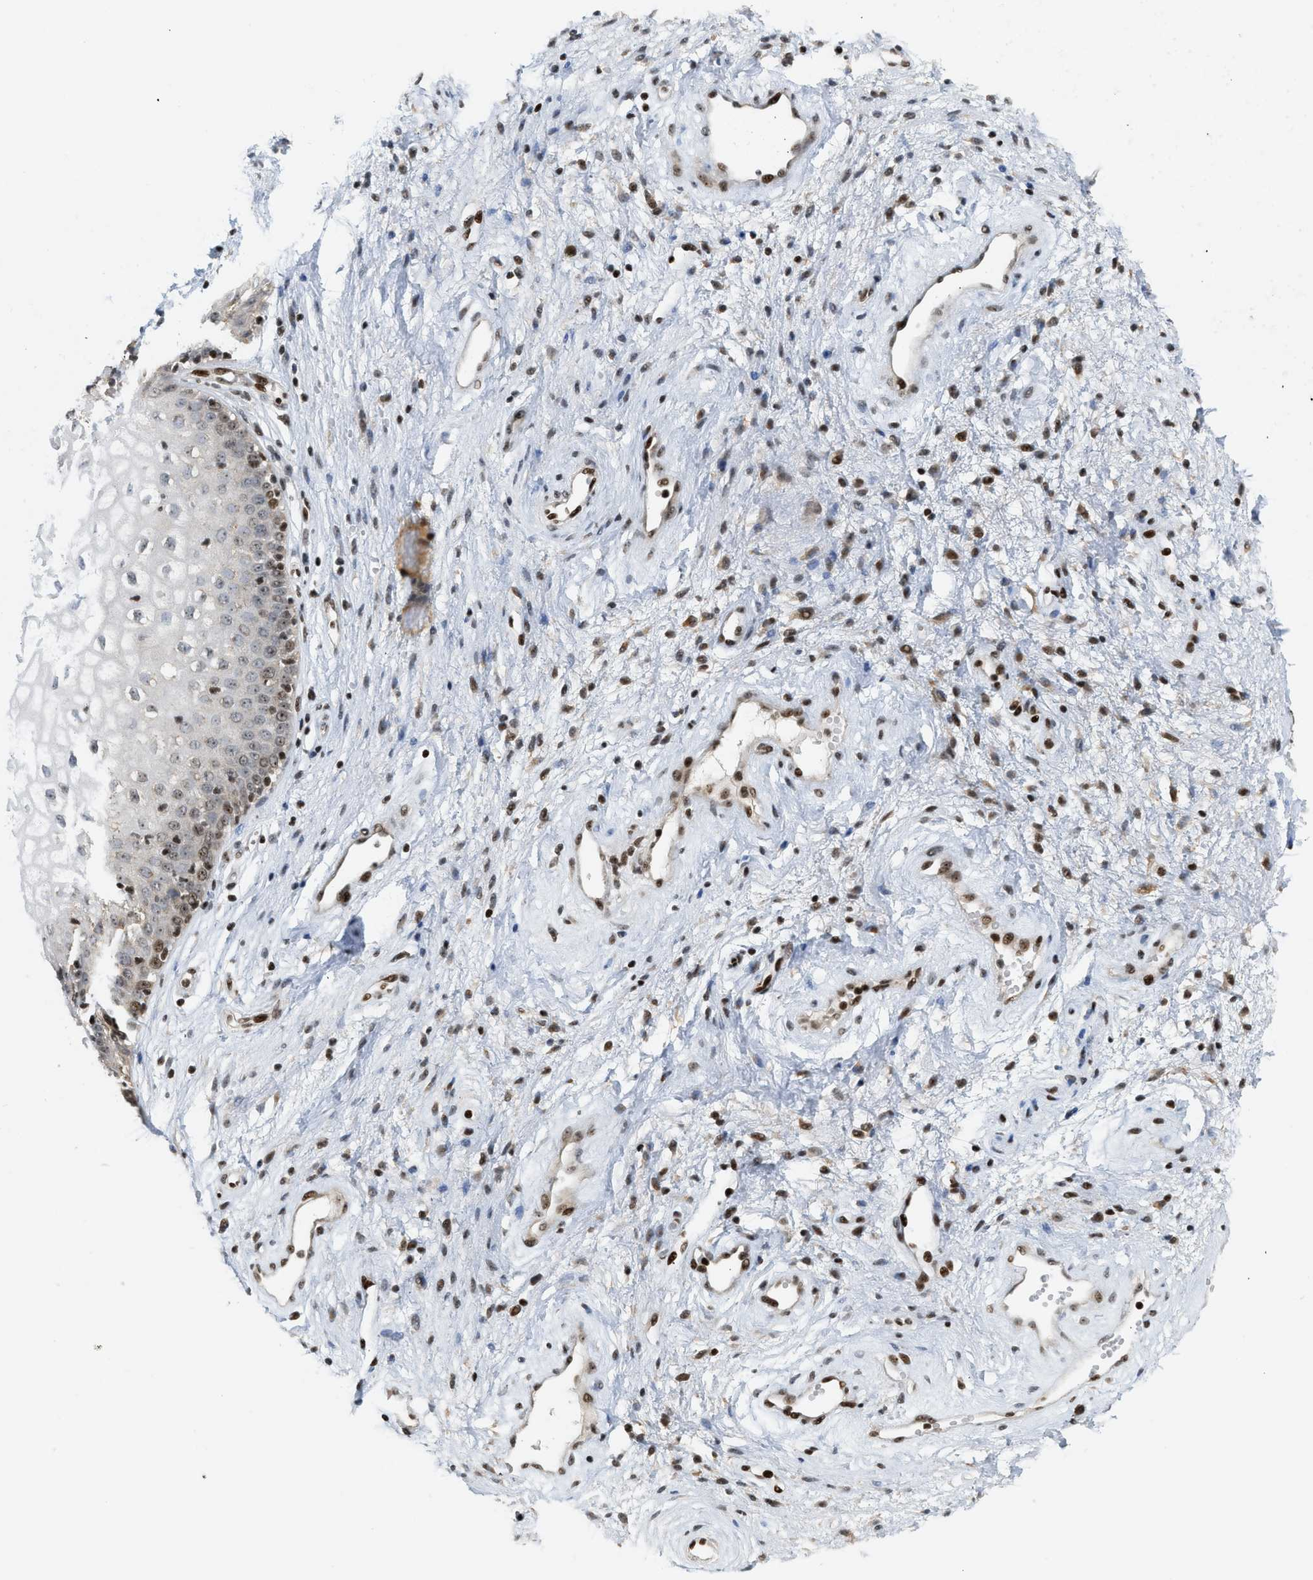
{"staining": {"intensity": "strong", "quantity": "<25%", "location": "nuclear"}, "tissue": "vagina", "cell_type": "Squamous epithelial cells", "image_type": "normal", "snomed": [{"axis": "morphology", "description": "Normal tissue, NOS"}, {"axis": "topography", "description": "Vagina"}], "caption": "Strong nuclear protein positivity is seen in about <25% of squamous epithelial cells in vagina.", "gene": "ZNF22", "patient": {"sex": "female", "age": 34}}